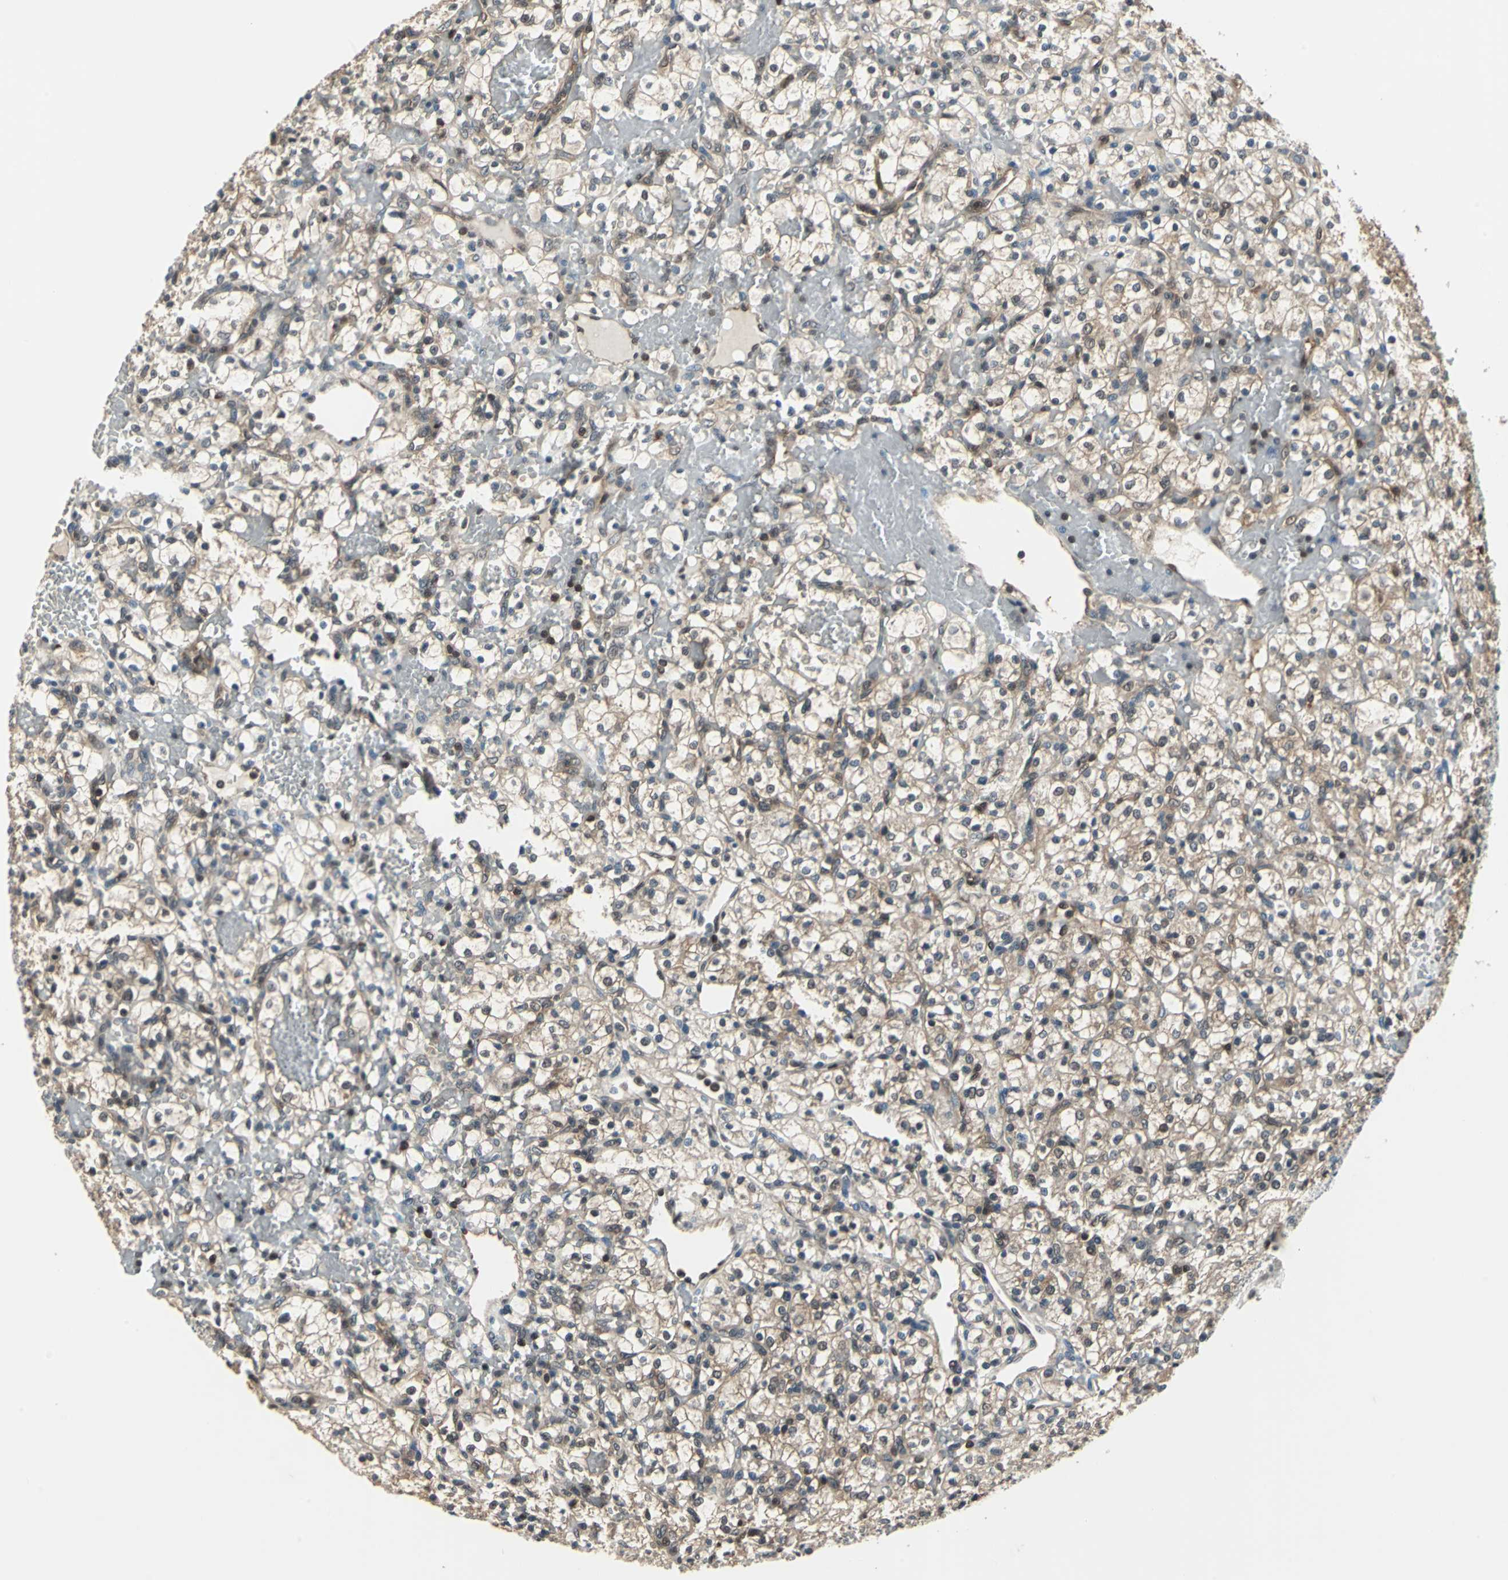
{"staining": {"intensity": "negative", "quantity": "none", "location": "none"}, "tissue": "renal cancer", "cell_type": "Tumor cells", "image_type": "cancer", "snomed": [{"axis": "morphology", "description": "Adenocarcinoma, NOS"}, {"axis": "topography", "description": "Kidney"}], "caption": "A high-resolution image shows immunohistochemistry staining of renal adenocarcinoma, which demonstrates no significant staining in tumor cells. Brightfield microscopy of immunohistochemistry stained with DAB (brown) and hematoxylin (blue), captured at high magnification.", "gene": "PSME1", "patient": {"sex": "female", "age": 60}}